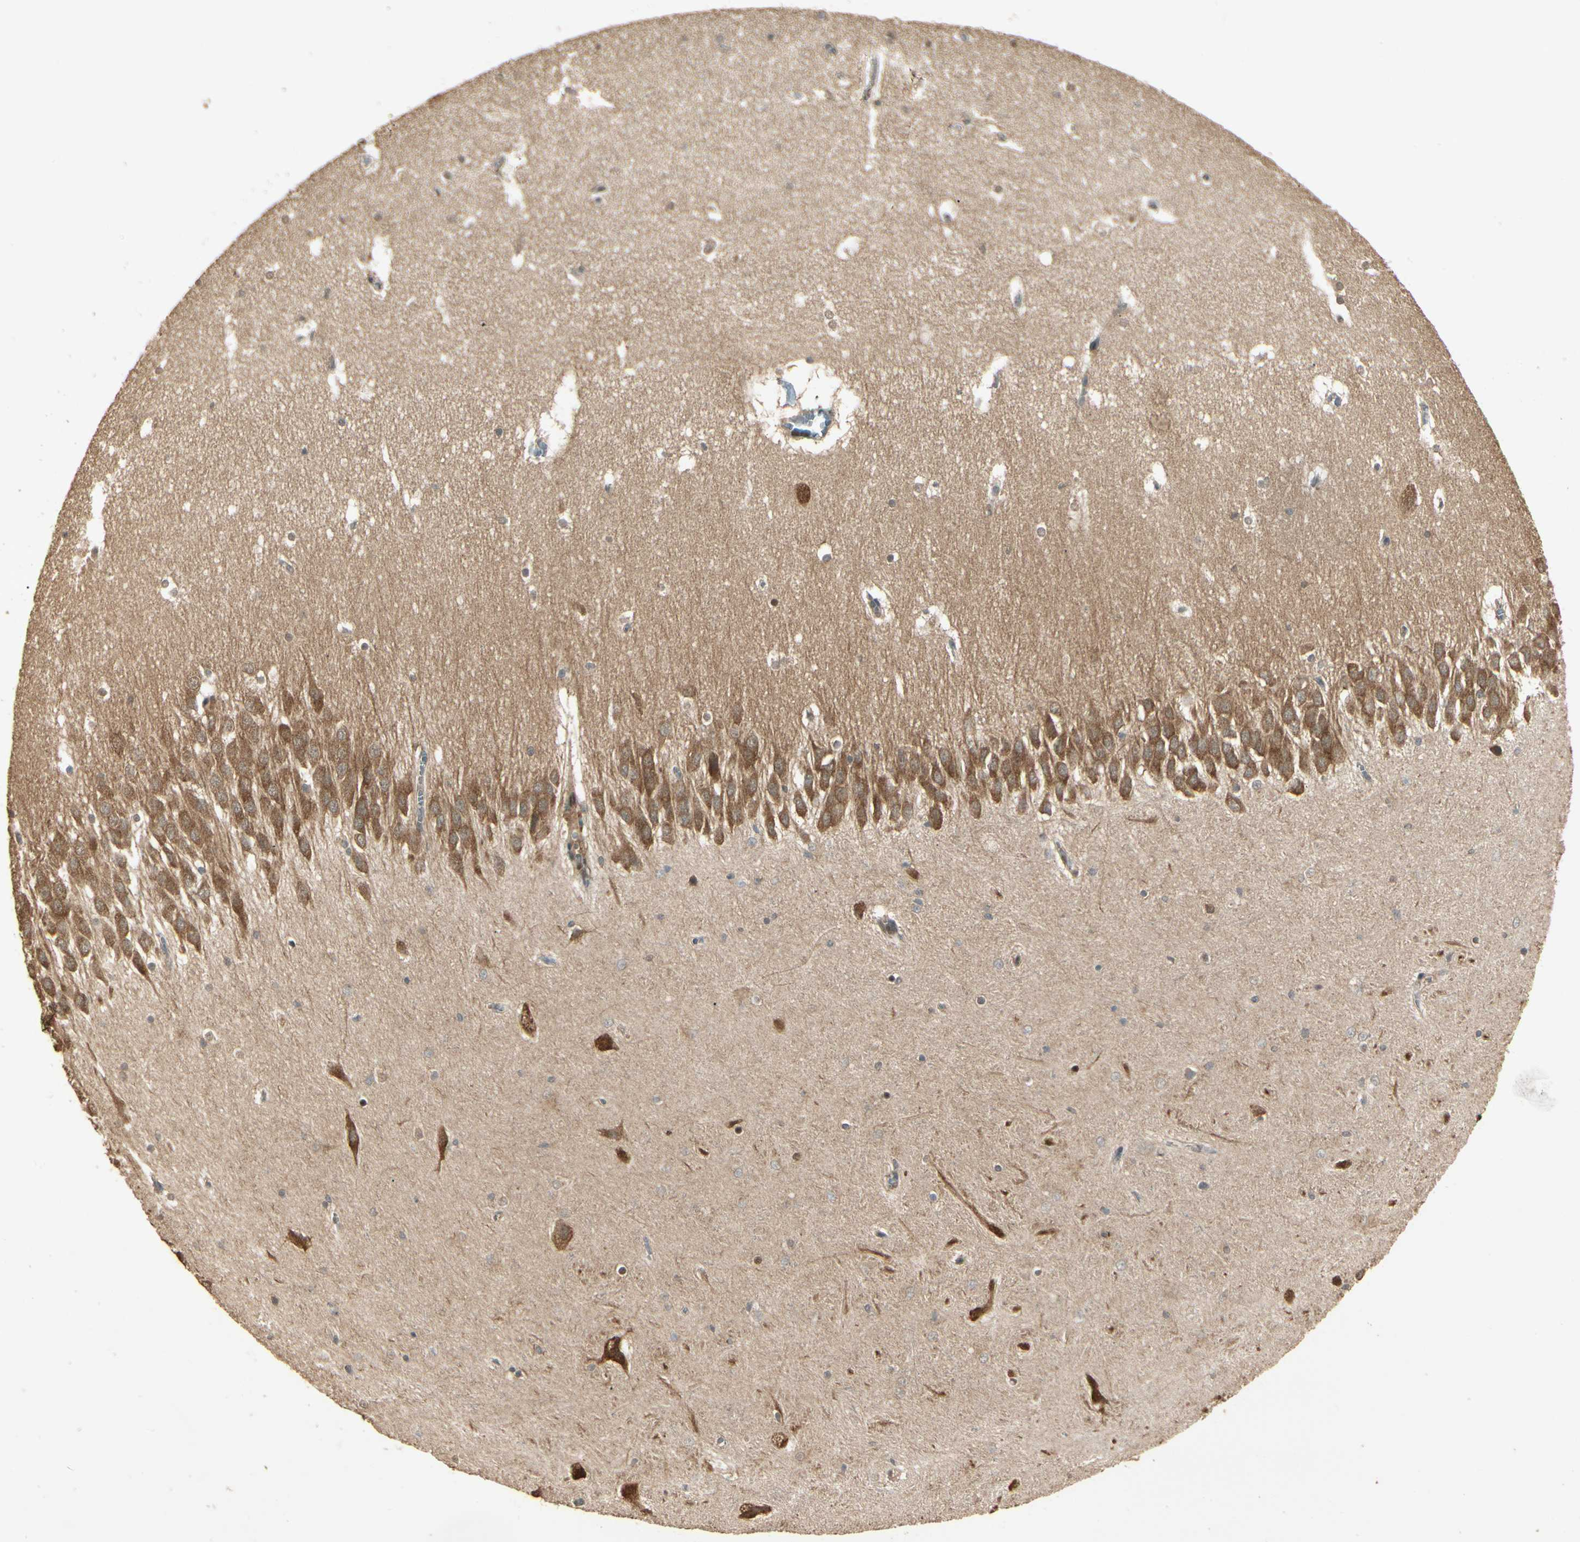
{"staining": {"intensity": "moderate", "quantity": ">75%", "location": "cytoplasmic/membranous,nuclear"}, "tissue": "hippocampus", "cell_type": "Glial cells", "image_type": "normal", "snomed": [{"axis": "morphology", "description": "Normal tissue, NOS"}, {"axis": "topography", "description": "Hippocampus"}], "caption": "This histopathology image reveals IHC staining of unremarkable human hippocampus, with medium moderate cytoplasmic/membranous,nuclear positivity in about >75% of glial cells.", "gene": "CCT7", "patient": {"sex": "male", "age": 45}}